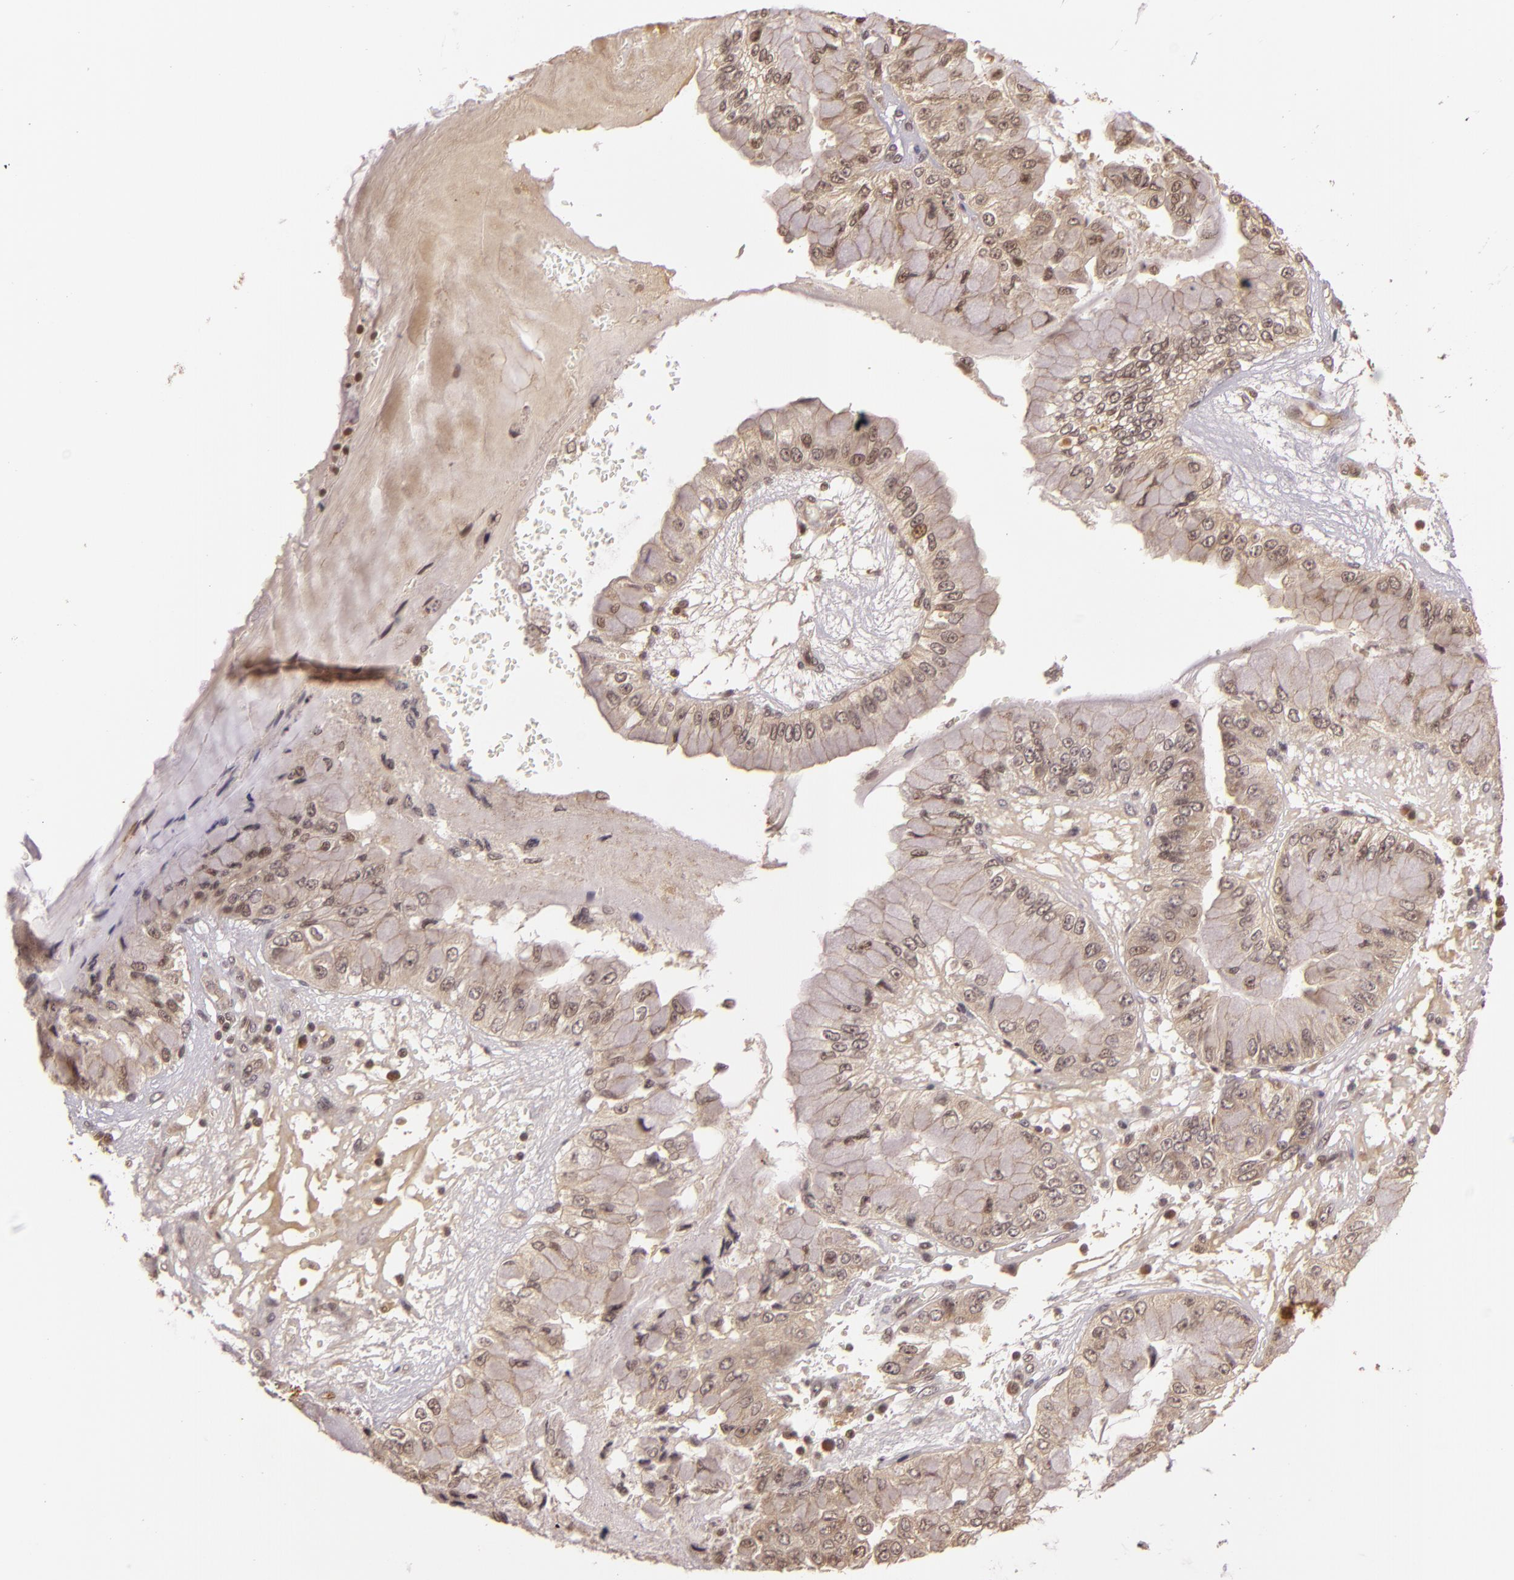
{"staining": {"intensity": "weak", "quantity": "25%-75%", "location": "nuclear"}, "tissue": "liver cancer", "cell_type": "Tumor cells", "image_type": "cancer", "snomed": [{"axis": "morphology", "description": "Cholangiocarcinoma"}, {"axis": "topography", "description": "Liver"}], "caption": "Immunohistochemical staining of human cholangiocarcinoma (liver) reveals weak nuclear protein positivity in about 25%-75% of tumor cells.", "gene": "TXNRD2", "patient": {"sex": "female", "age": 79}}